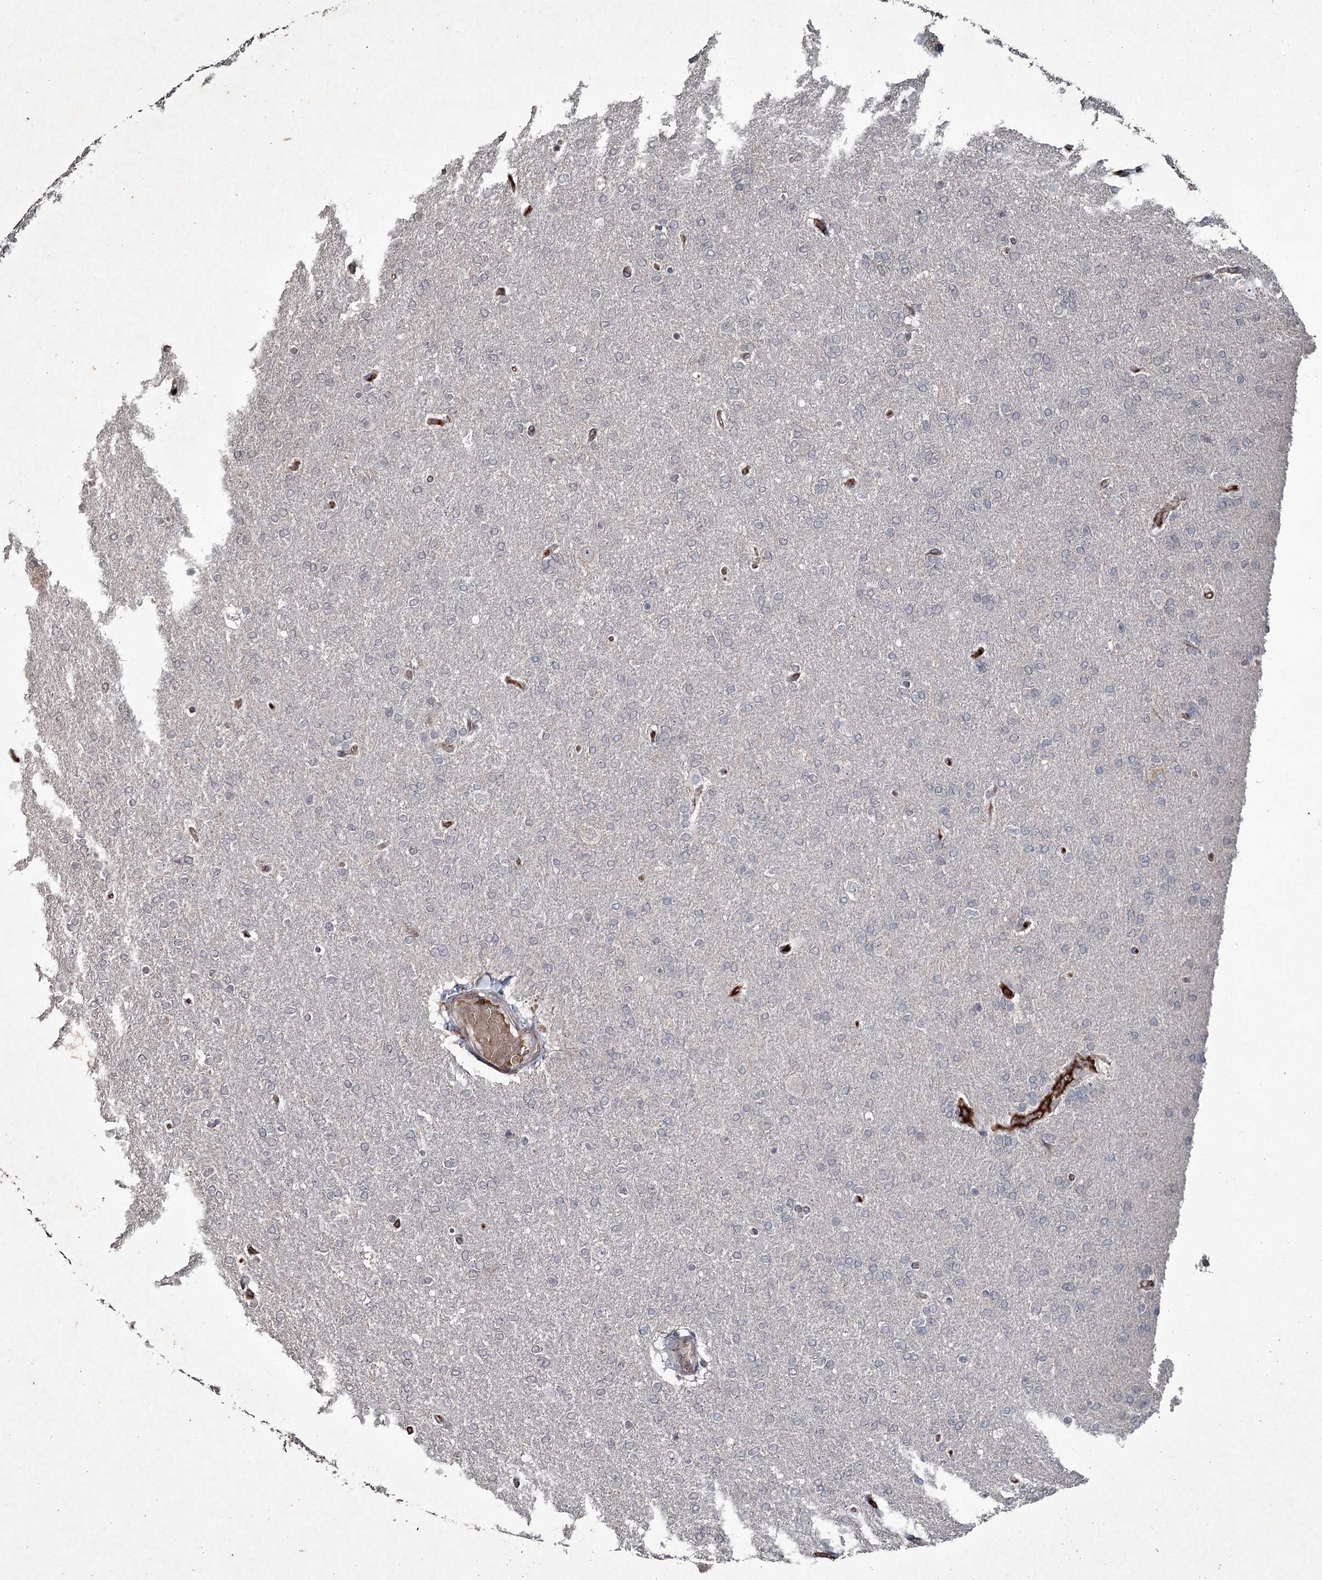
{"staining": {"intensity": "negative", "quantity": "none", "location": "none"}, "tissue": "glioma", "cell_type": "Tumor cells", "image_type": "cancer", "snomed": [{"axis": "morphology", "description": "Glioma, malignant, High grade"}, {"axis": "topography", "description": "Brain"}], "caption": "Protein analysis of high-grade glioma (malignant) exhibits no significant expression in tumor cells.", "gene": "PGLYRP2", "patient": {"sex": "male", "age": 72}}